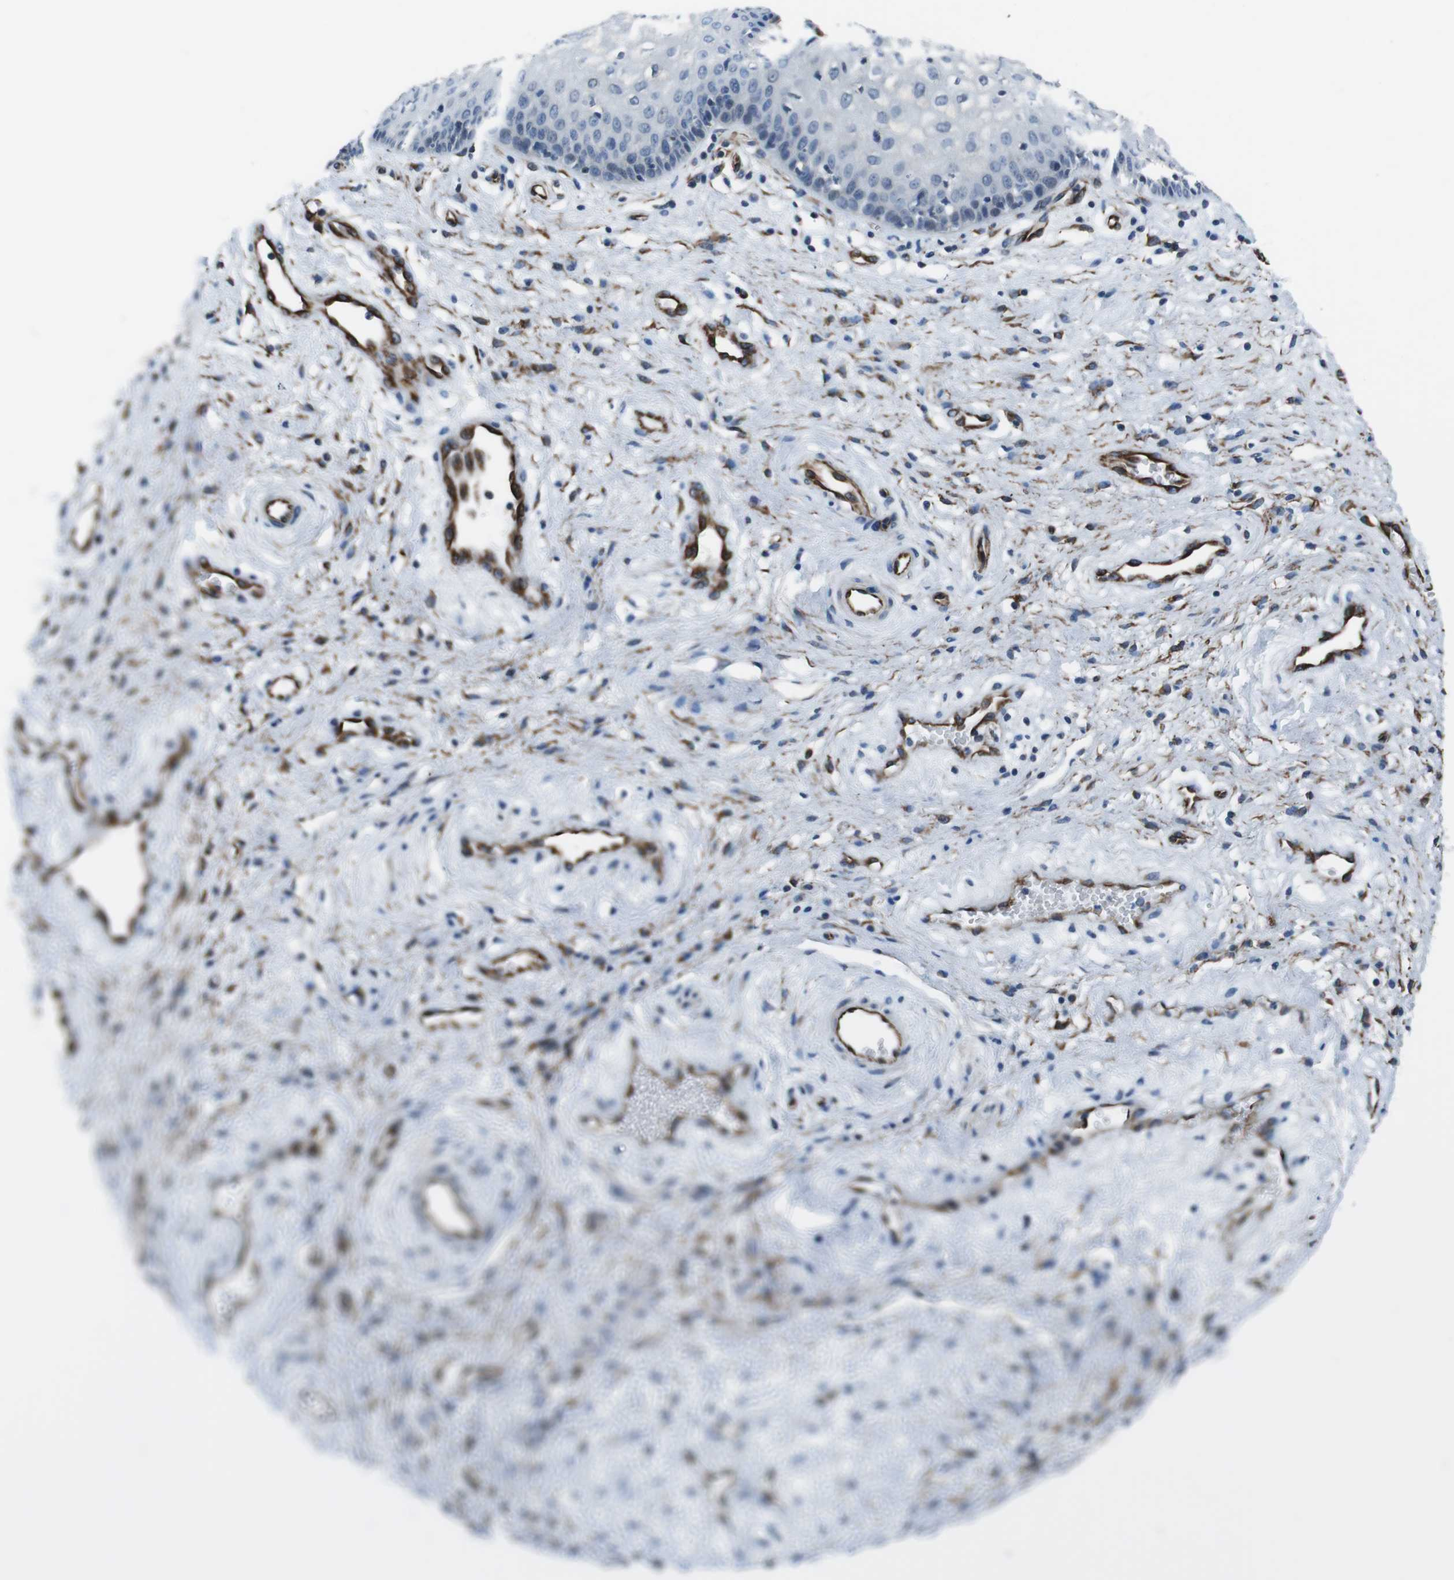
{"staining": {"intensity": "negative", "quantity": "none", "location": "none"}, "tissue": "vagina", "cell_type": "Squamous epithelial cells", "image_type": "normal", "snomed": [{"axis": "morphology", "description": "Normal tissue, NOS"}, {"axis": "topography", "description": "Vagina"}], "caption": "This photomicrograph is of benign vagina stained with IHC to label a protein in brown with the nuclei are counter-stained blue. There is no expression in squamous epithelial cells.", "gene": "LRRC49", "patient": {"sex": "female", "age": 34}}